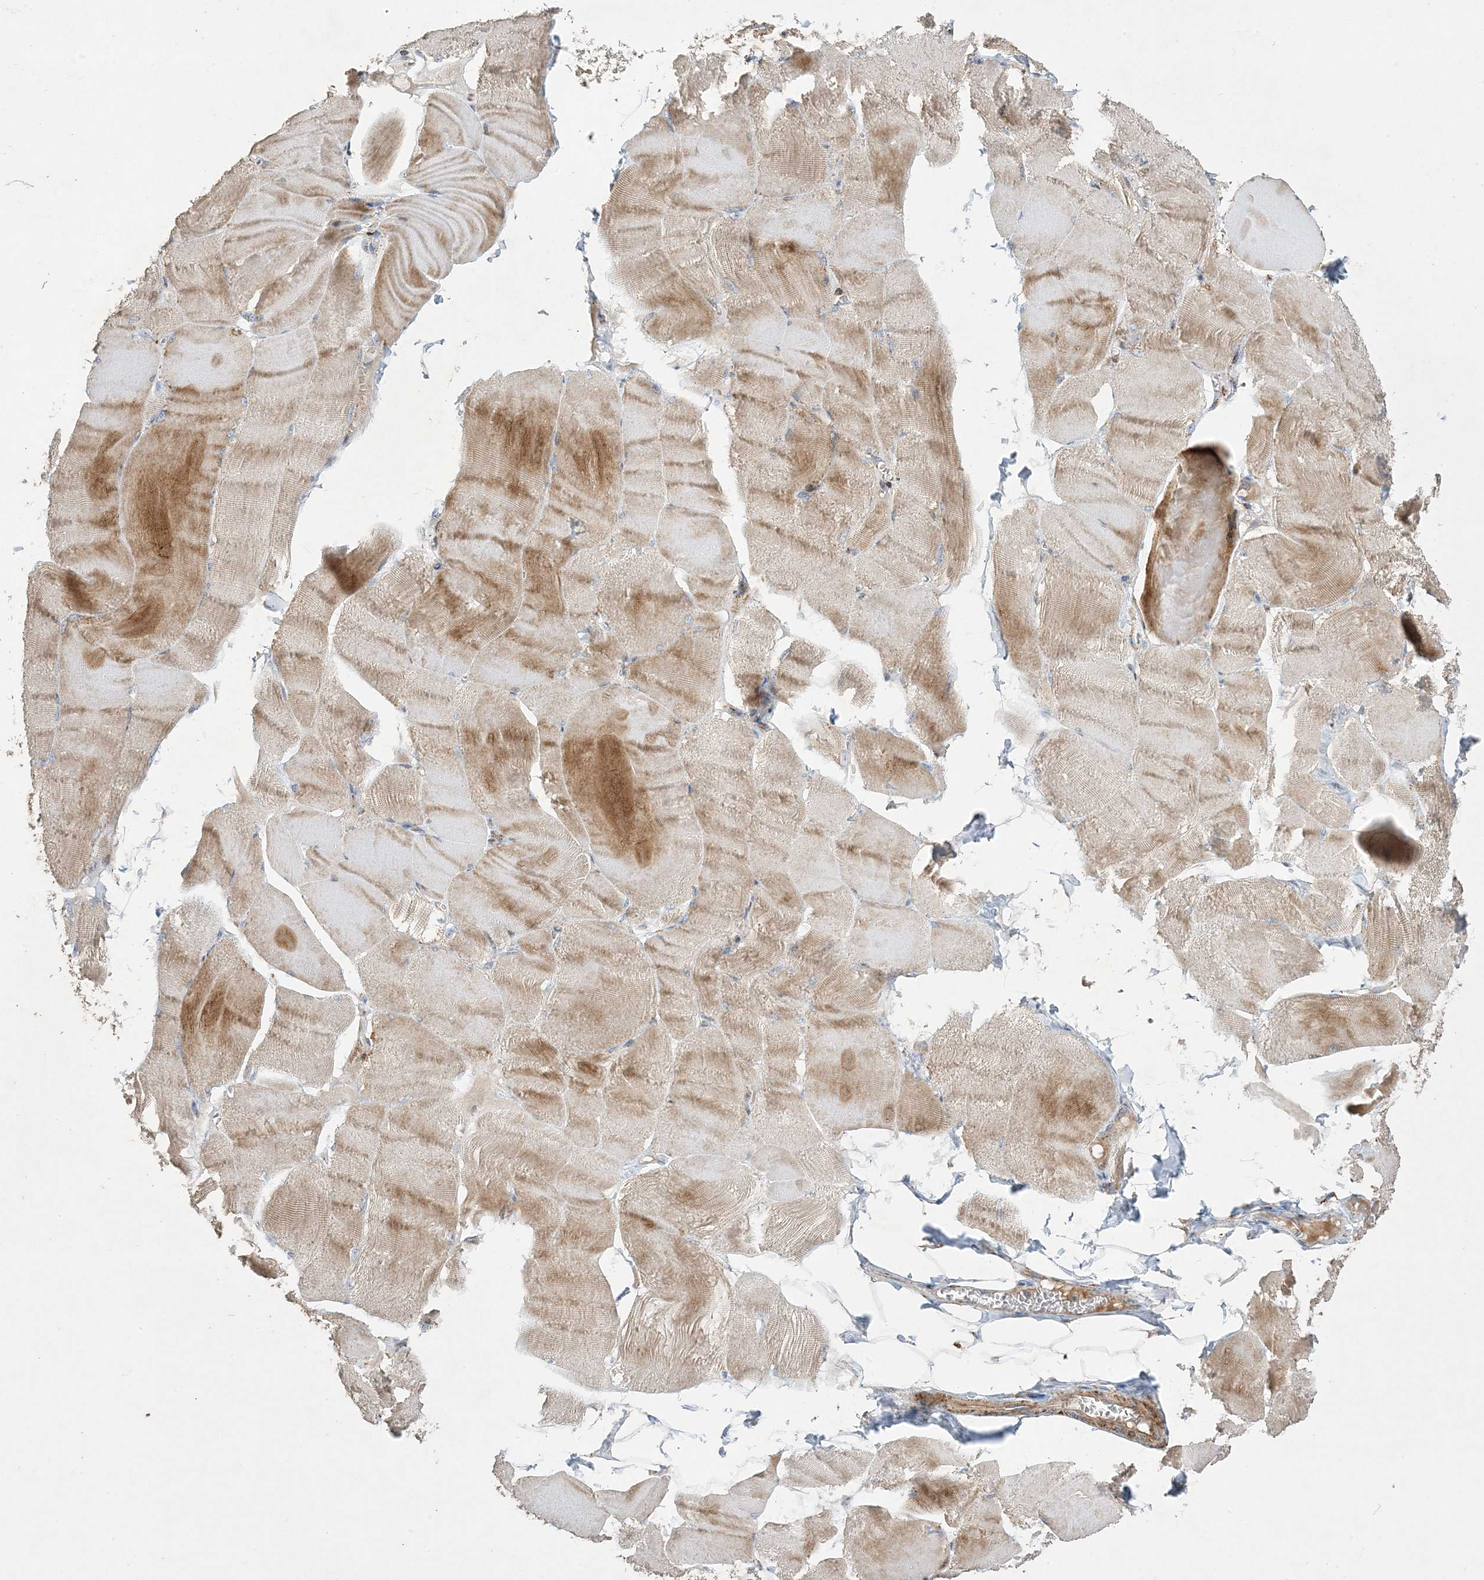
{"staining": {"intensity": "moderate", "quantity": ">75%", "location": "cytoplasmic/membranous"}, "tissue": "skeletal muscle", "cell_type": "Myocytes", "image_type": "normal", "snomed": [{"axis": "morphology", "description": "Normal tissue, NOS"}, {"axis": "morphology", "description": "Basal cell carcinoma"}, {"axis": "topography", "description": "Skeletal muscle"}], "caption": "The micrograph demonstrates a brown stain indicating the presence of a protein in the cytoplasmic/membranous of myocytes in skeletal muscle. (DAB (3,3'-diaminobenzidine) IHC, brown staining for protein, blue staining for nuclei).", "gene": "NDUFAF3", "patient": {"sex": "female", "age": 64}}